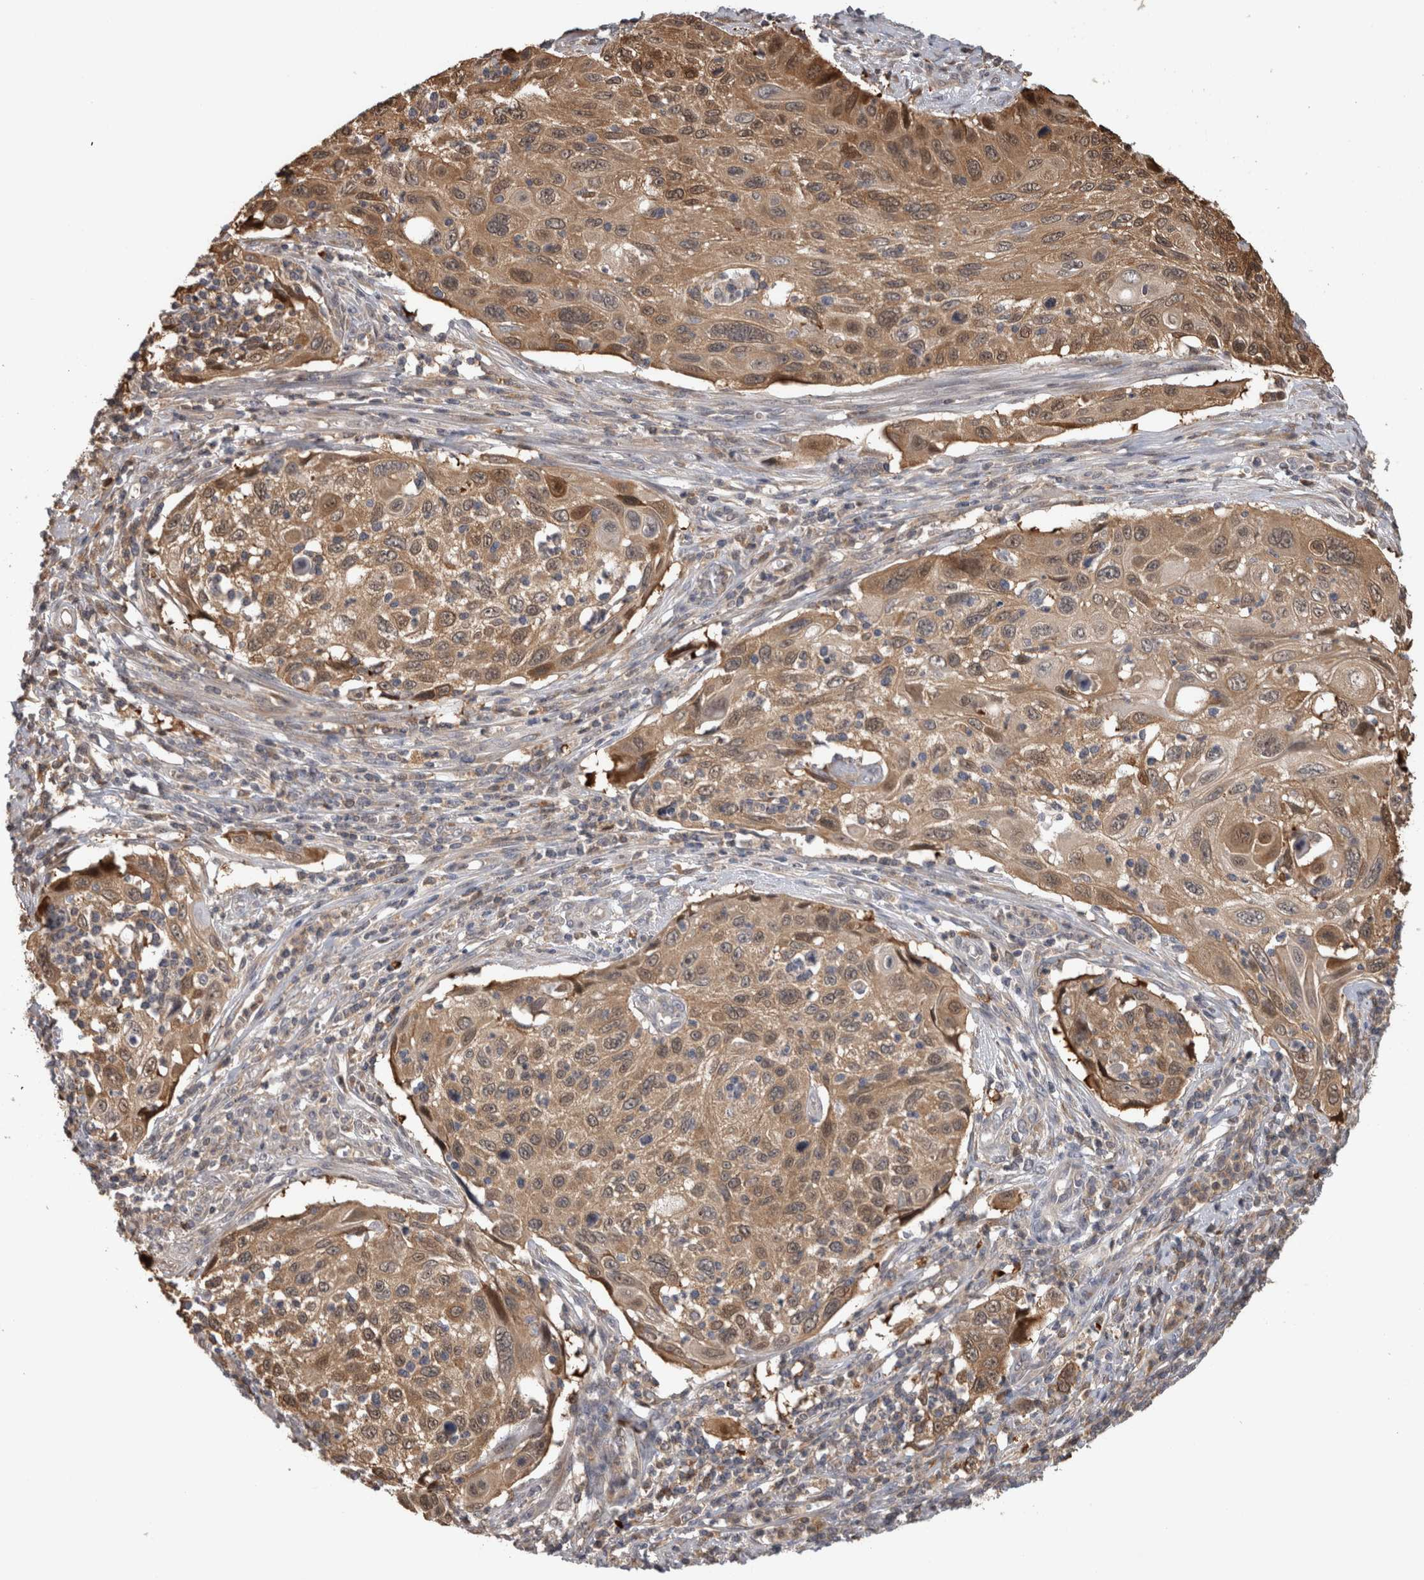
{"staining": {"intensity": "moderate", "quantity": ">75%", "location": "cytoplasmic/membranous"}, "tissue": "cervical cancer", "cell_type": "Tumor cells", "image_type": "cancer", "snomed": [{"axis": "morphology", "description": "Squamous cell carcinoma, NOS"}, {"axis": "topography", "description": "Cervix"}], "caption": "Tumor cells display medium levels of moderate cytoplasmic/membranous expression in about >75% of cells in cervical squamous cell carcinoma.", "gene": "USH1G", "patient": {"sex": "female", "age": 70}}